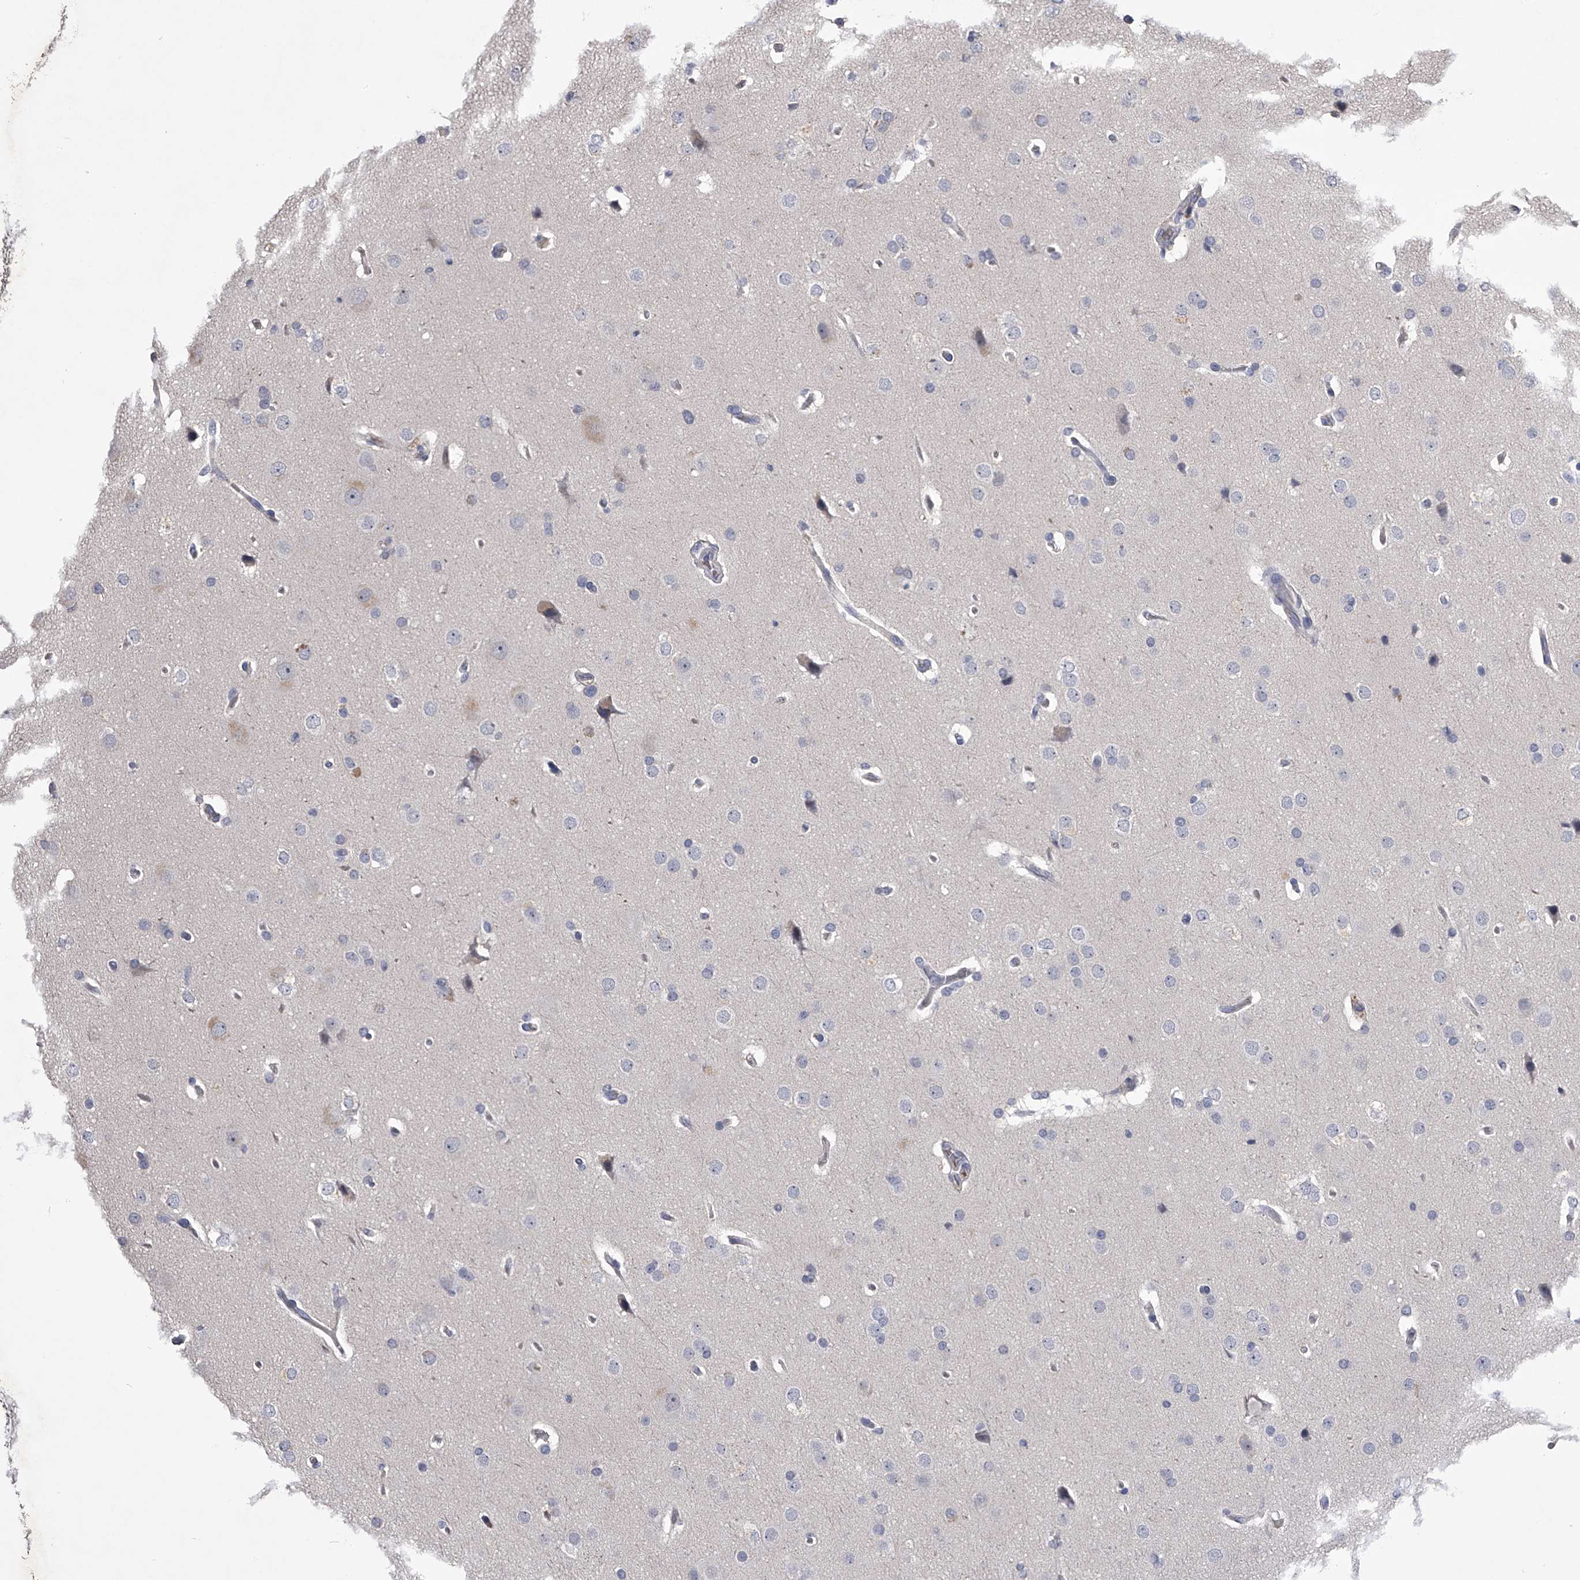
{"staining": {"intensity": "negative", "quantity": "none", "location": "none"}, "tissue": "glioma", "cell_type": "Tumor cells", "image_type": "cancer", "snomed": [{"axis": "morphology", "description": "Glioma, malignant, Low grade"}, {"axis": "topography", "description": "Brain"}], "caption": "Micrograph shows no protein staining in tumor cells of glioma tissue.", "gene": "MDN1", "patient": {"sex": "female", "age": 37}}